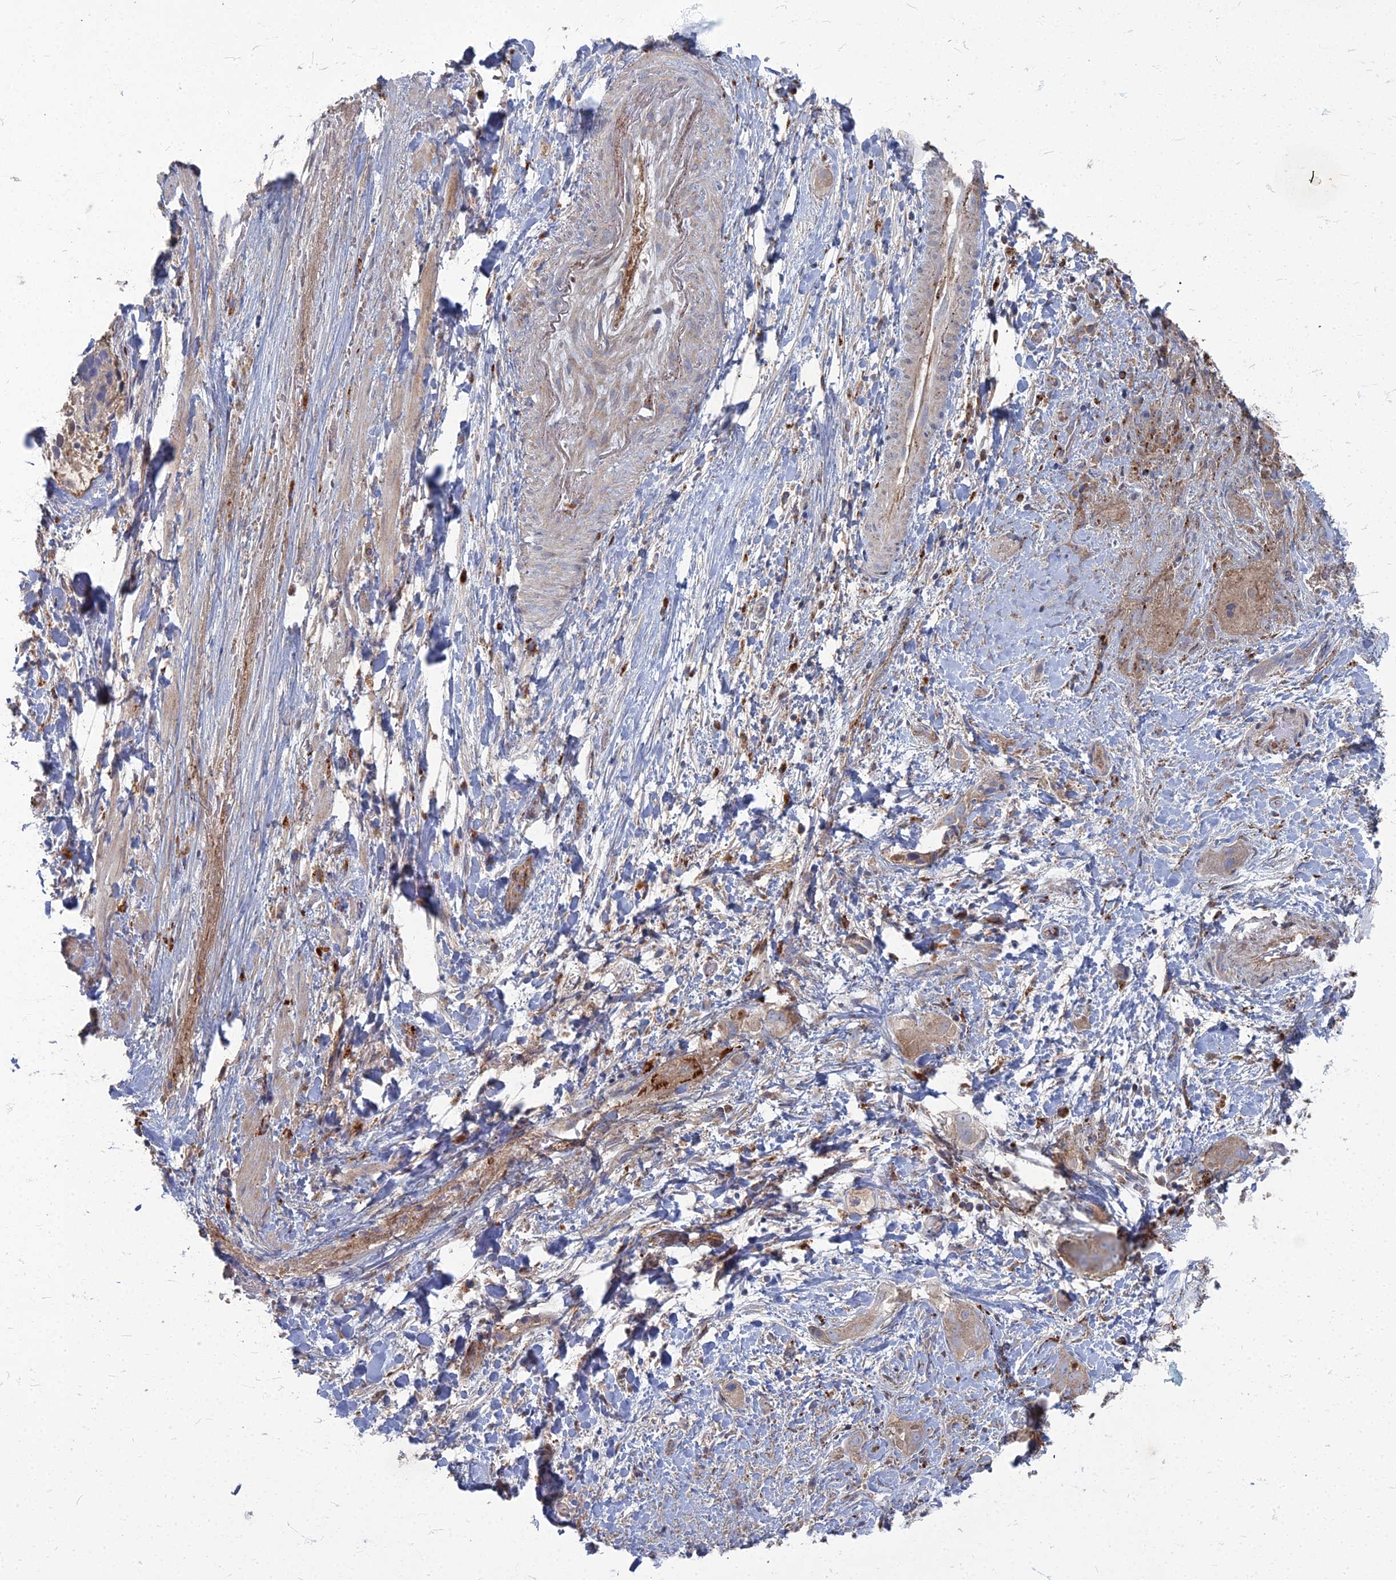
{"staining": {"intensity": "moderate", "quantity": ">75%", "location": "cytoplasmic/membranous"}, "tissue": "liver cancer", "cell_type": "Tumor cells", "image_type": "cancer", "snomed": [{"axis": "morphology", "description": "Cholangiocarcinoma"}, {"axis": "topography", "description": "Liver"}], "caption": "This is a photomicrograph of IHC staining of liver cancer, which shows moderate expression in the cytoplasmic/membranous of tumor cells.", "gene": "PPCDC", "patient": {"sex": "female", "age": 52}}